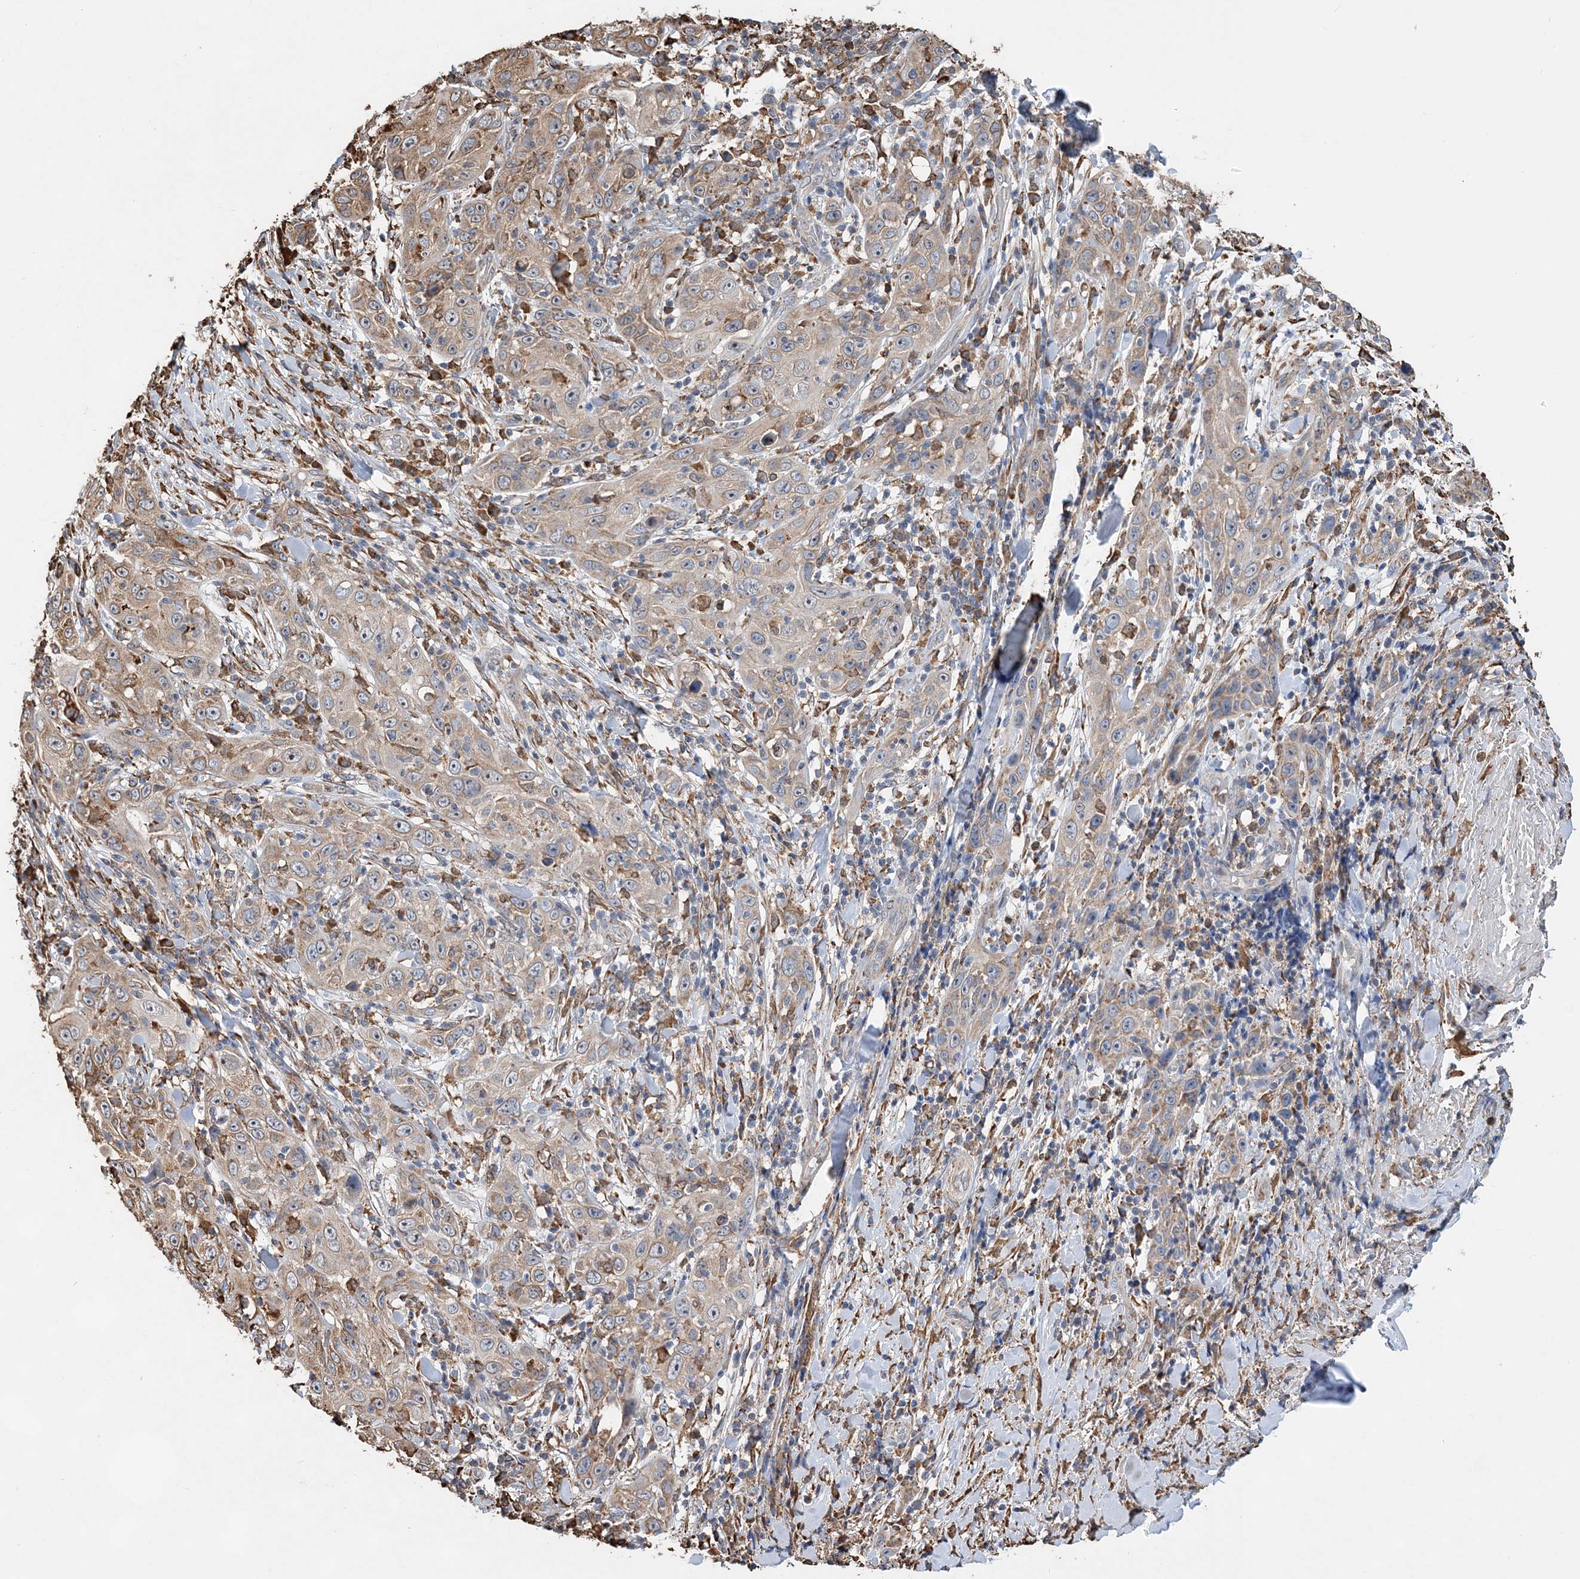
{"staining": {"intensity": "weak", "quantity": ">75%", "location": "cytoplasmic/membranous"}, "tissue": "skin cancer", "cell_type": "Tumor cells", "image_type": "cancer", "snomed": [{"axis": "morphology", "description": "Squamous cell carcinoma, NOS"}, {"axis": "topography", "description": "Skin"}], "caption": "This photomicrograph displays immunohistochemistry staining of human squamous cell carcinoma (skin), with low weak cytoplasmic/membranous expression in about >75% of tumor cells.", "gene": "WDR12", "patient": {"sex": "female", "age": 88}}